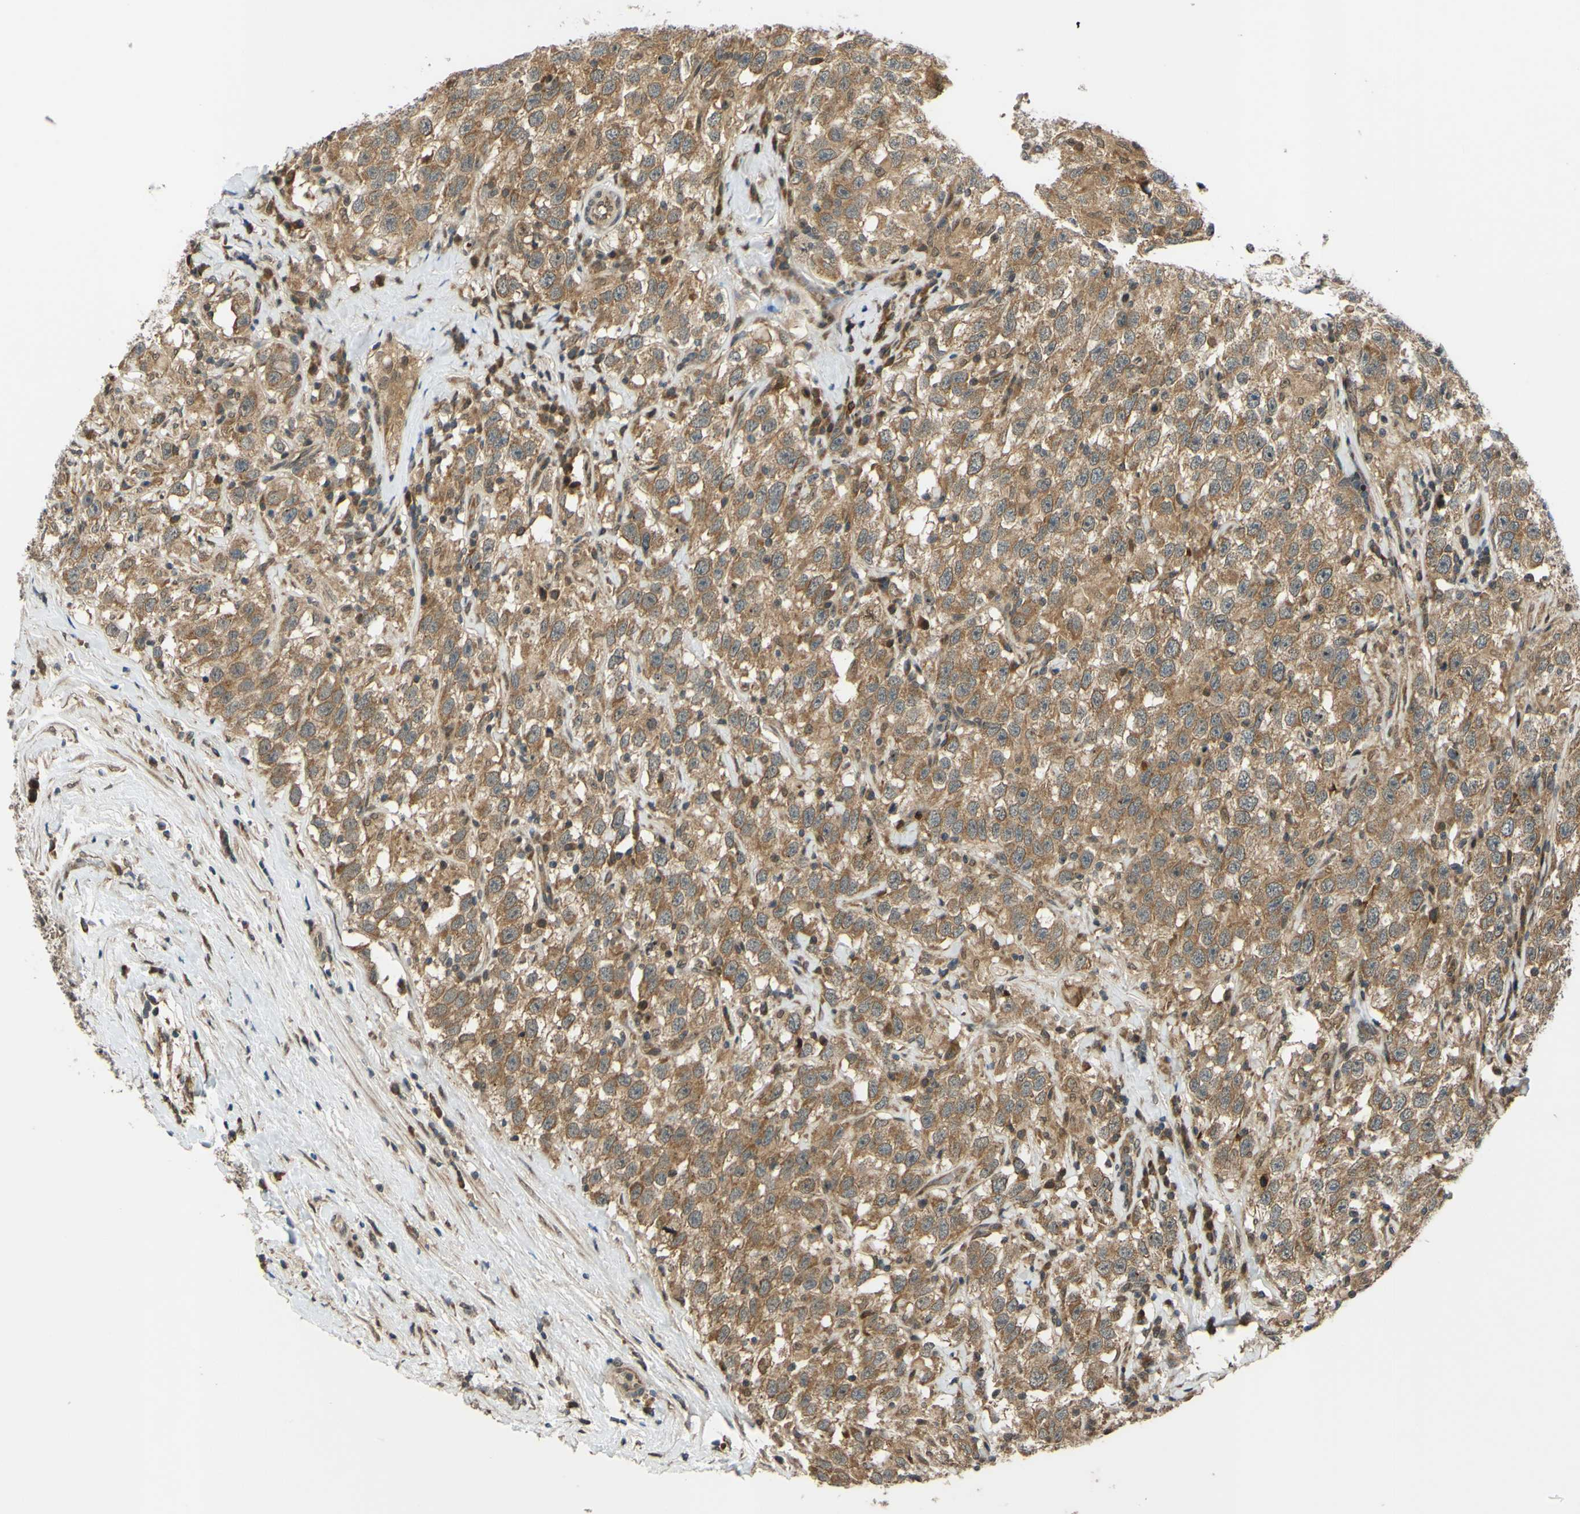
{"staining": {"intensity": "moderate", "quantity": ">75%", "location": "cytoplasmic/membranous"}, "tissue": "testis cancer", "cell_type": "Tumor cells", "image_type": "cancer", "snomed": [{"axis": "morphology", "description": "Seminoma, NOS"}, {"axis": "topography", "description": "Testis"}], "caption": "Immunohistochemistry of human testis seminoma reveals medium levels of moderate cytoplasmic/membranous expression in about >75% of tumor cells.", "gene": "ABCC8", "patient": {"sex": "male", "age": 41}}